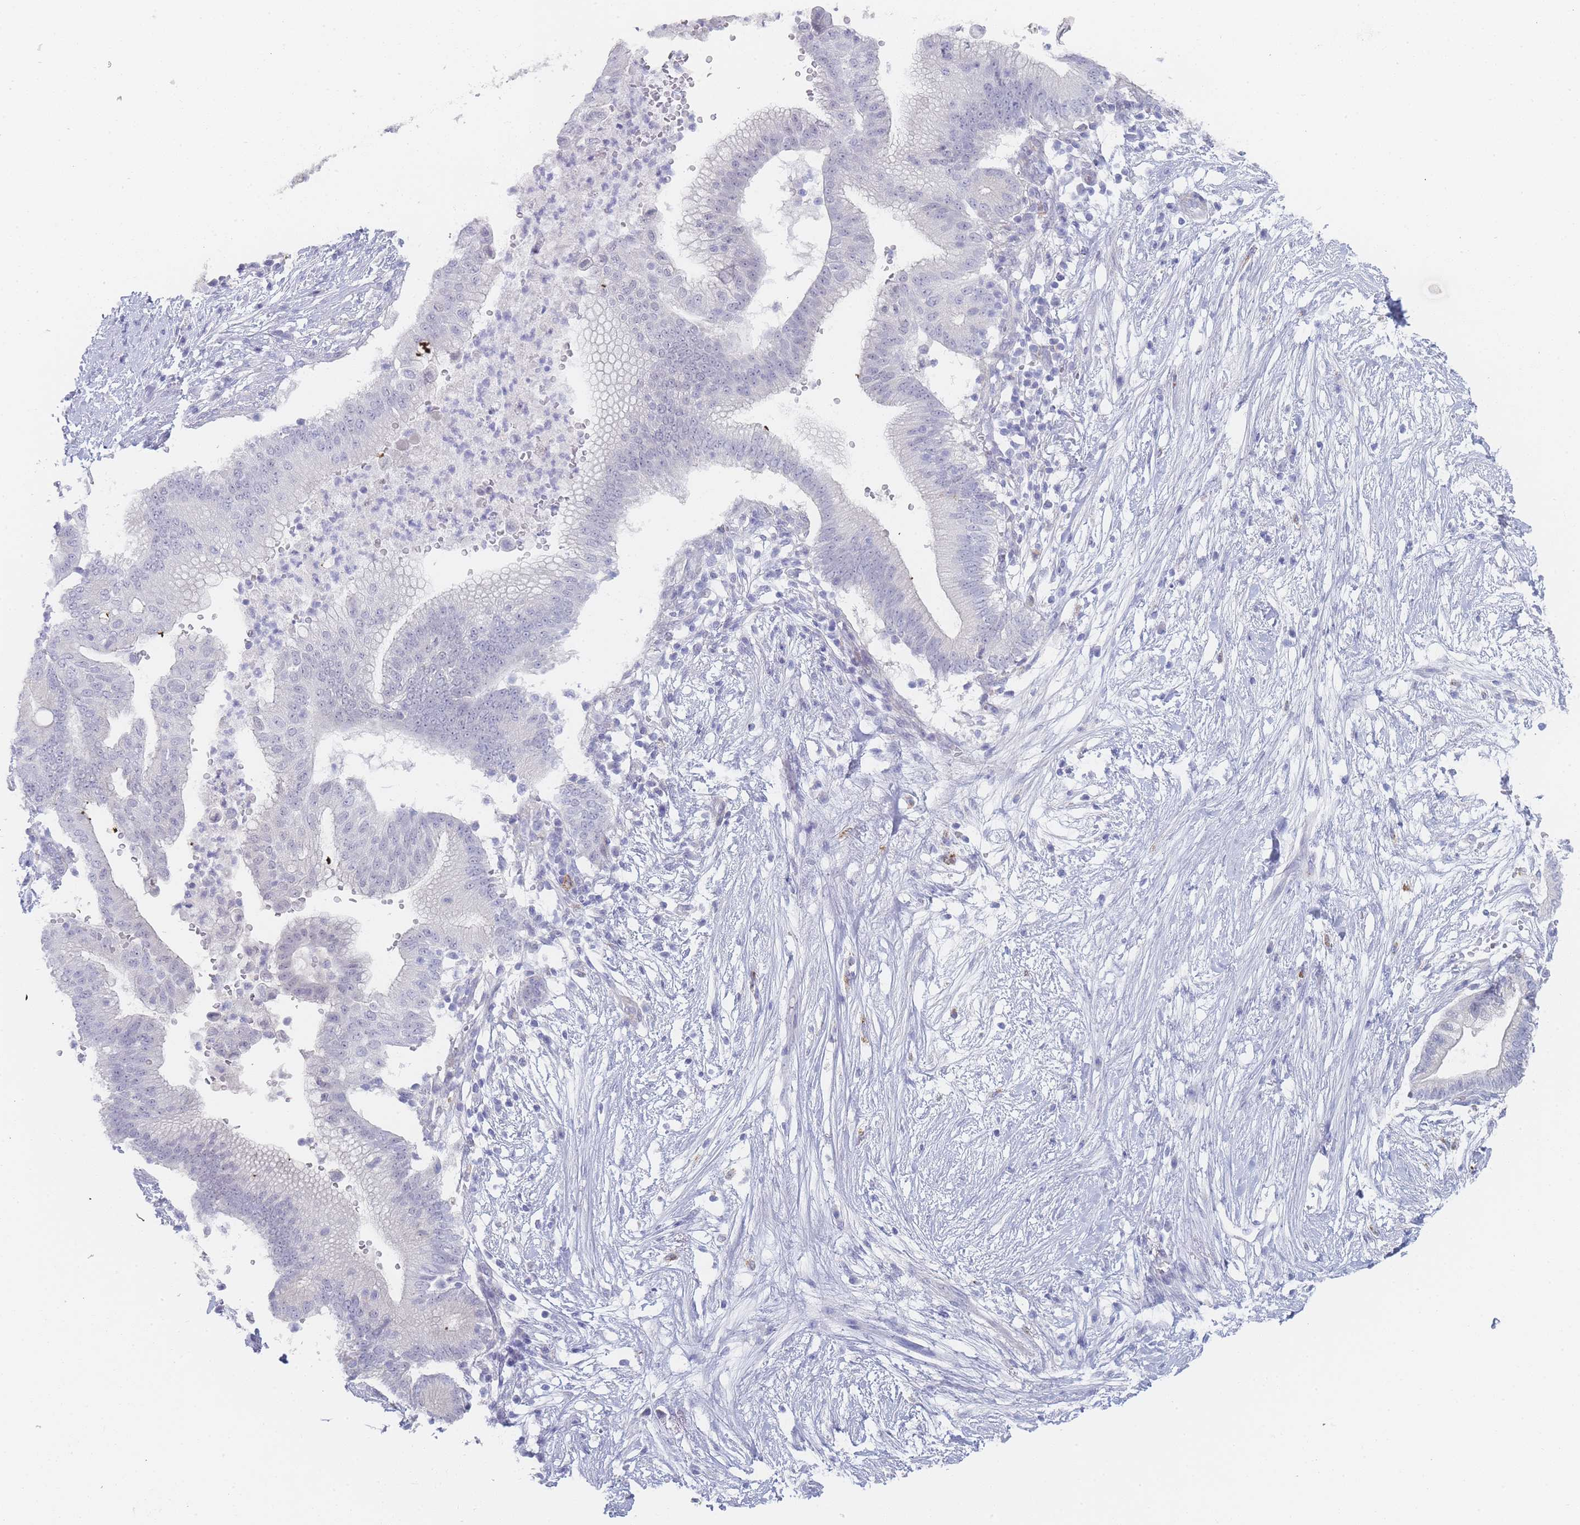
{"staining": {"intensity": "negative", "quantity": "none", "location": "none"}, "tissue": "pancreatic cancer", "cell_type": "Tumor cells", "image_type": "cancer", "snomed": [{"axis": "morphology", "description": "Adenocarcinoma, NOS"}, {"axis": "topography", "description": "Pancreas"}], "caption": "High magnification brightfield microscopy of pancreatic adenocarcinoma stained with DAB (3,3'-diaminobenzidine) (brown) and counterstained with hematoxylin (blue): tumor cells show no significant expression.", "gene": "IMPG1", "patient": {"sex": "male", "age": 68}}